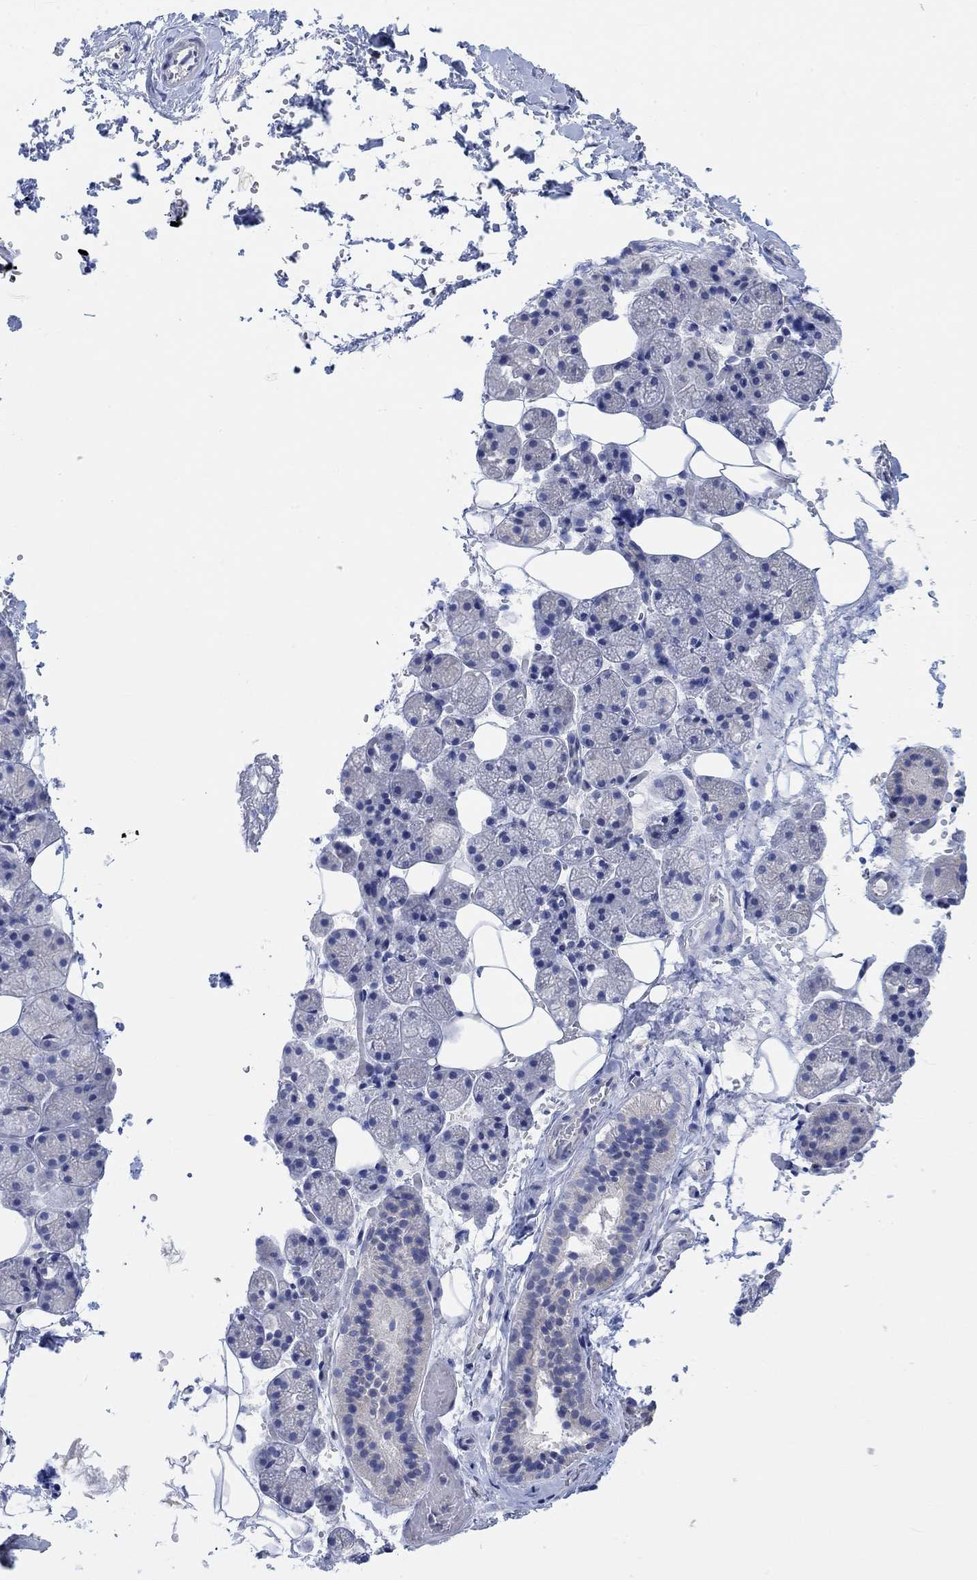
{"staining": {"intensity": "negative", "quantity": "none", "location": "none"}, "tissue": "salivary gland", "cell_type": "Glandular cells", "image_type": "normal", "snomed": [{"axis": "morphology", "description": "Normal tissue, NOS"}, {"axis": "topography", "description": "Salivary gland"}], "caption": "This micrograph is of benign salivary gland stained with IHC to label a protein in brown with the nuclei are counter-stained blue. There is no staining in glandular cells. Nuclei are stained in blue.", "gene": "NLRP14", "patient": {"sex": "male", "age": 38}}